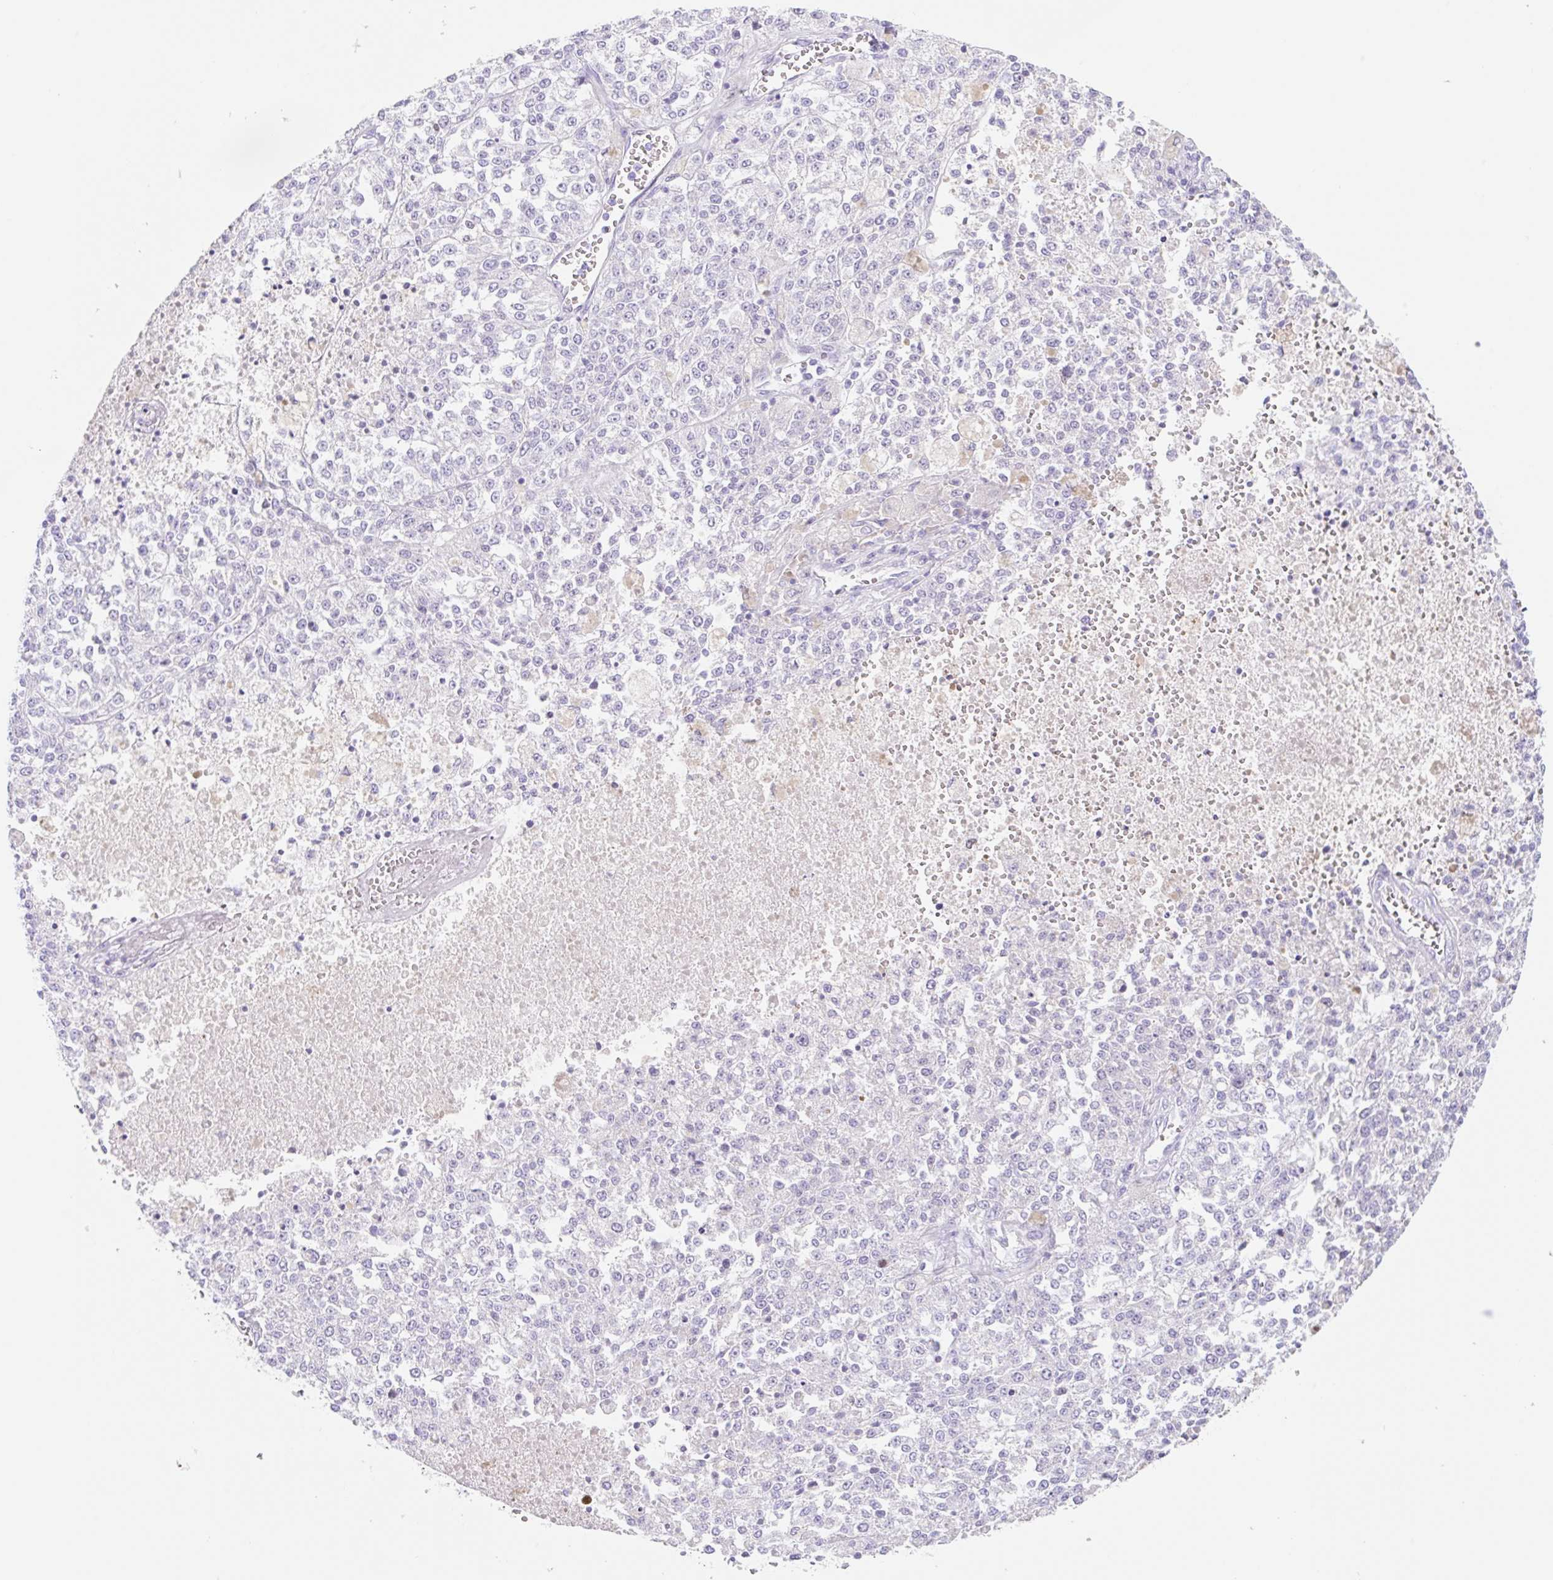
{"staining": {"intensity": "negative", "quantity": "none", "location": "none"}, "tissue": "melanoma", "cell_type": "Tumor cells", "image_type": "cancer", "snomed": [{"axis": "morphology", "description": "Malignant melanoma, NOS"}, {"axis": "topography", "description": "Skin"}], "caption": "High magnification brightfield microscopy of melanoma stained with DAB (brown) and counterstained with hematoxylin (blue): tumor cells show no significant expression.", "gene": "KLK8", "patient": {"sex": "female", "age": 64}}